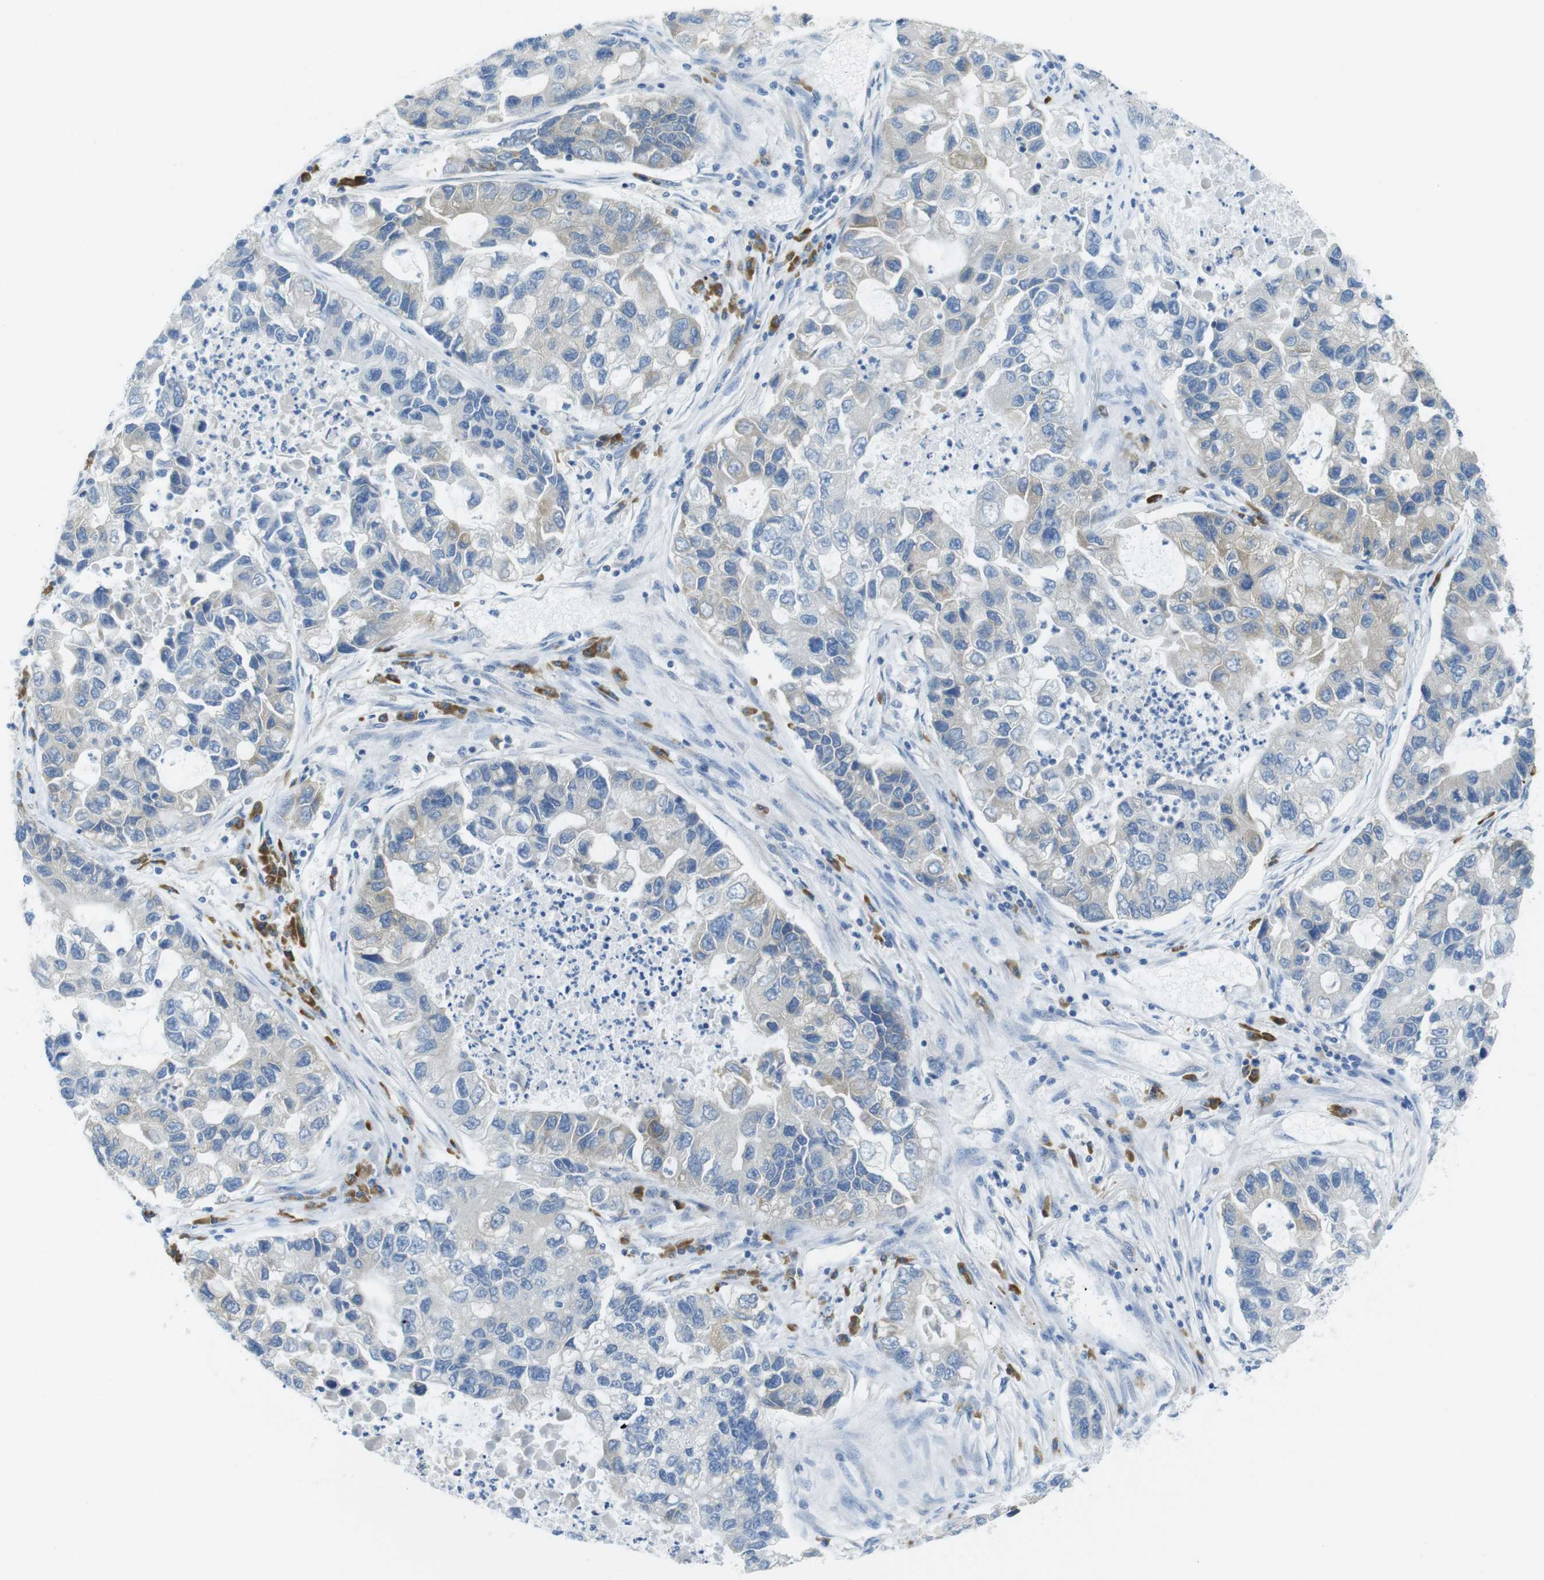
{"staining": {"intensity": "weak", "quantity": "25%-75%", "location": "cytoplasmic/membranous"}, "tissue": "lung cancer", "cell_type": "Tumor cells", "image_type": "cancer", "snomed": [{"axis": "morphology", "description": "Adenocarcinoma, NOS"}, {"axis": "topography", "description": "Lung"}], "caption": "Human lung adenocarcinoma stained for a protein (brown) reveals weak cytoplasmic/membranous positive positivity in approximately 25%-75% of tumor cells.", "gene": "CLPTM1L", "patient": {"sex": "female", "age": 51}}